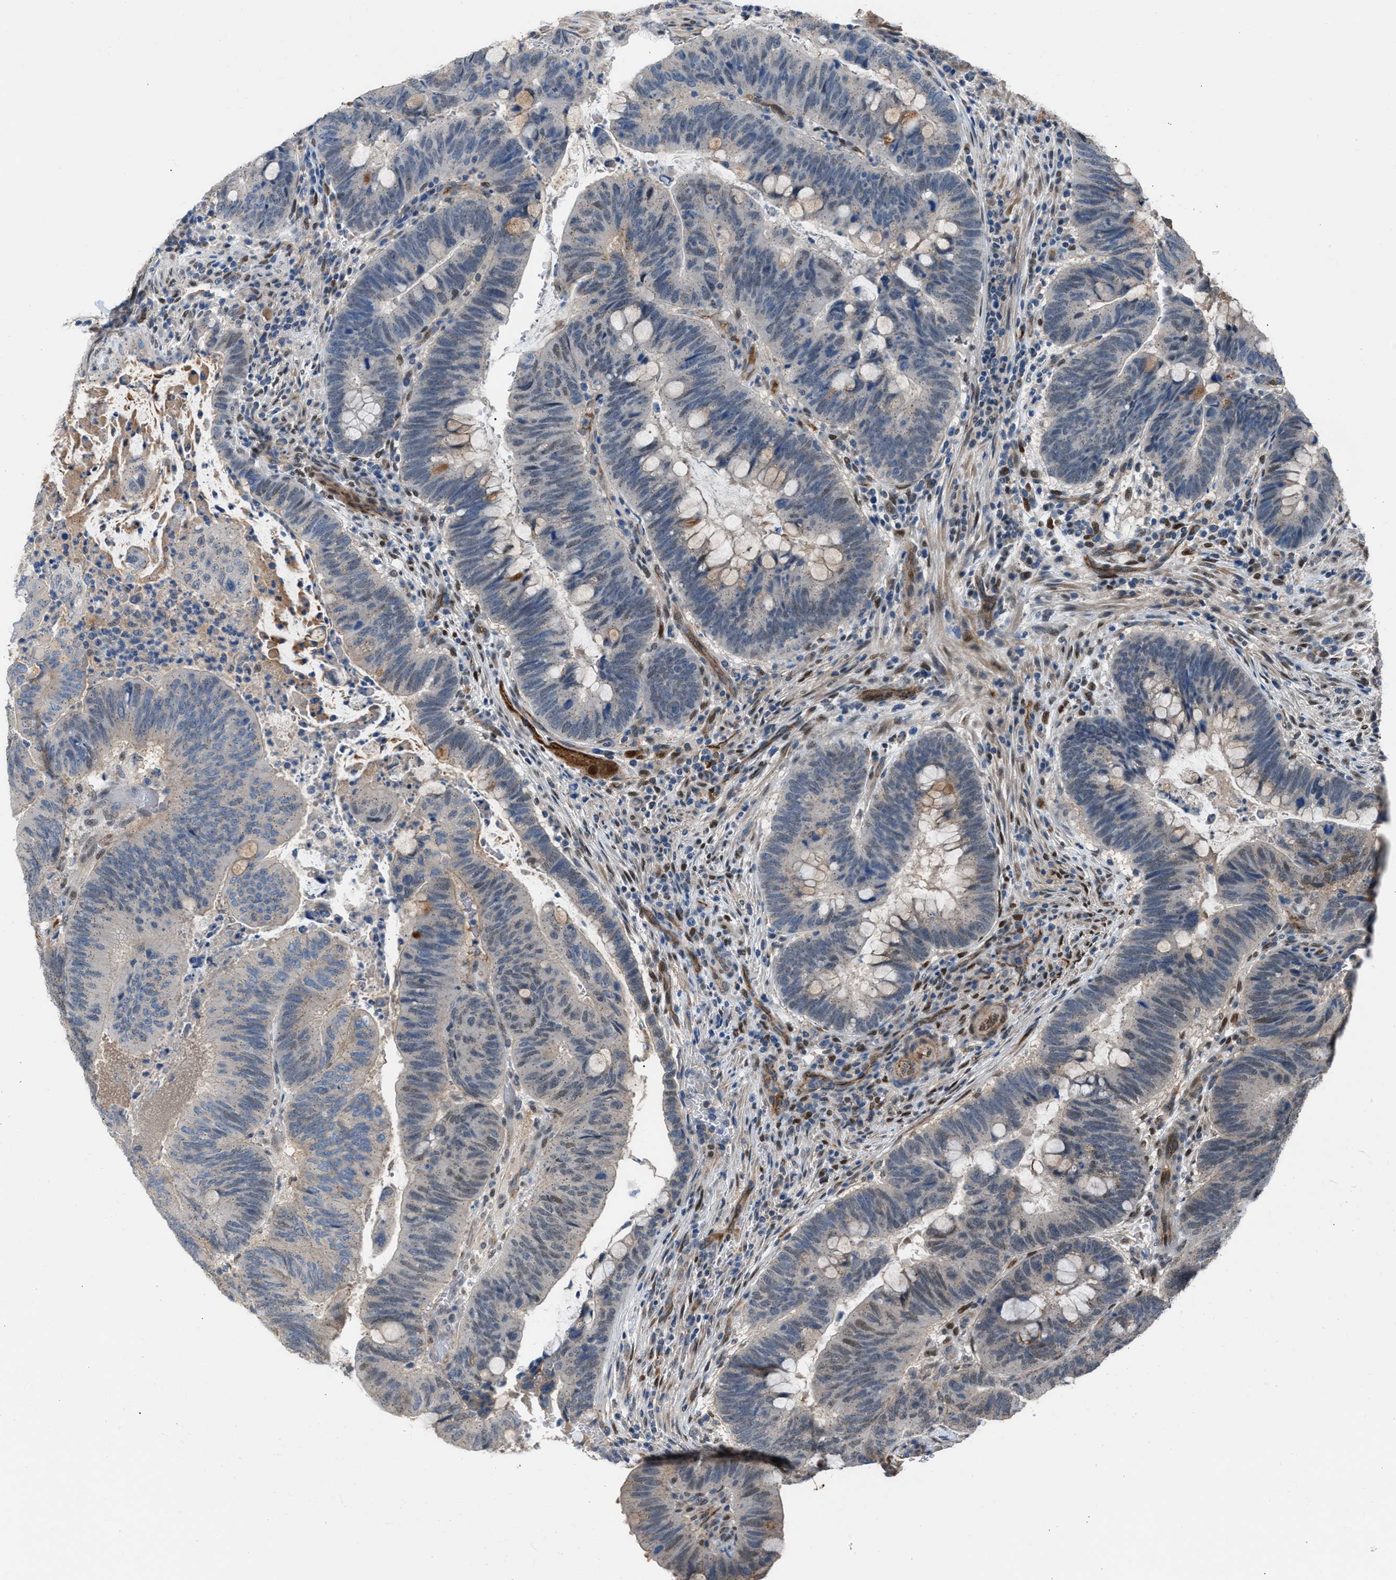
{"staining": {"intensity": "weak", "quantity": "<25%", "location": "nuclear"}, "tissue": "colorectal cancer", "cell_type": "Tumor cells", "image_type": "cancer", "snomed": [{"axis": "morphology", "description": "Normal tissue, NOS"}, {"axis": "morphology", "description": "Adenocarcinoma, NOS"}, {"axis": "topography", "description": "Rectum"}, {"axis": "topography", "description": "Peripheral nerve tissue"}], "caption": "Micrograph shows no protein positivity in tumor cells of colorectal adenocarcinoma tissue.", "gene": "CRTC1", "patient": {"sex": "male", "age": 92}}